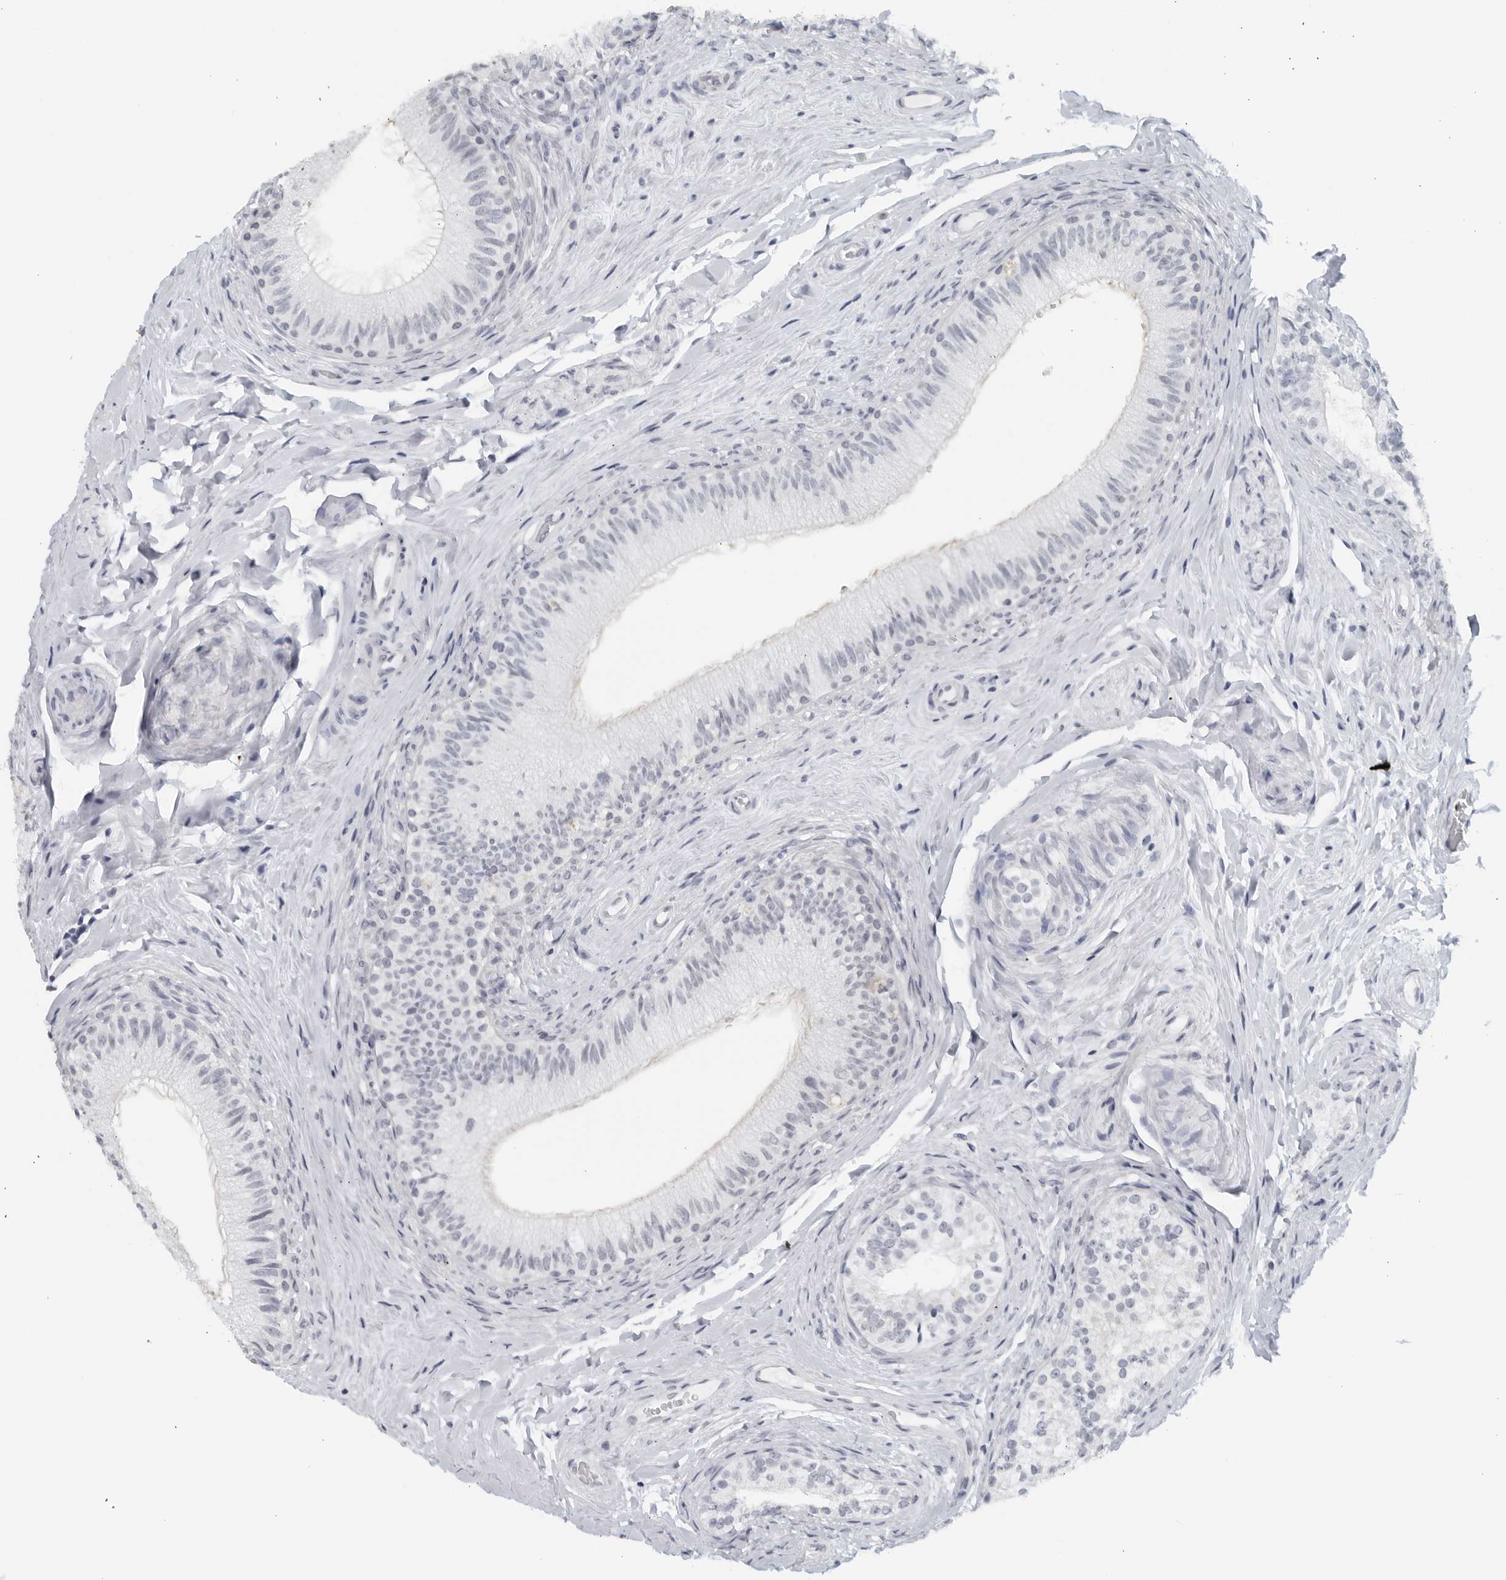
{"staining": {"intensity": "negative", "quantity": "none", "location": "none"}, "tissue": "epididymis", "cell_type": "Glandular cells", "image_type": "normal", "snomed": [{"axis": "morphology", "description": "Normal tissue, NOS"}, {"axis": "topography", "description": "Epididymis"}], "caption": "IHC histopathology image of unremarkable epididymis: human epididymis stained with DAB (3,3'-diaminobenzidine) shows no significant protein positivity in glandular cells.", "gene": "KLK7", "patient": {"sex": "male", "age": 49}}